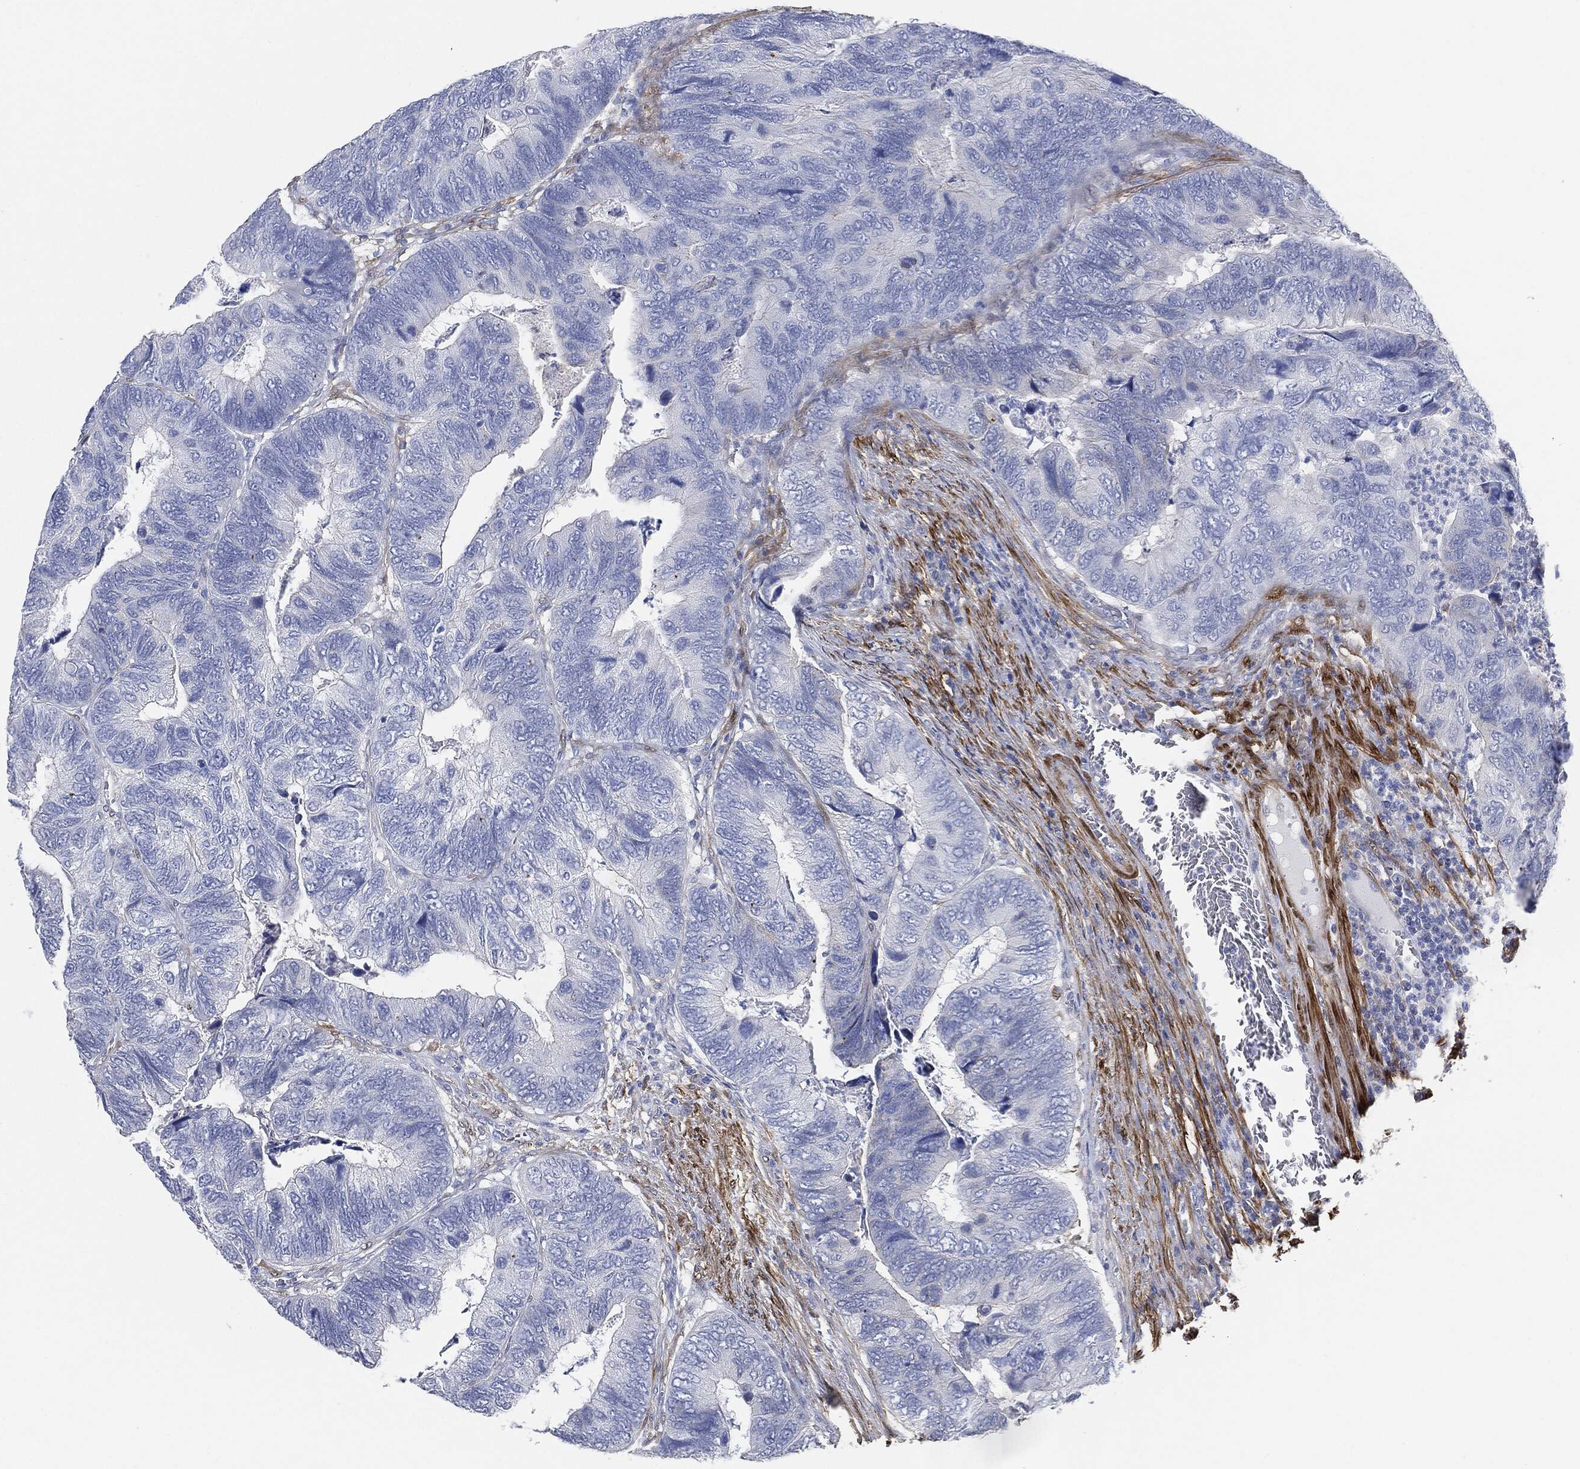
{"staining": {"intensity": "negative", "quantity": "none", "location": "none"}, "tissue": "colorectal cancer", "cell_type": "Tumor cells", "image_type": "cancer", "snomed": [{"axis": "morphology", "description": "Adenocarcinoma, NOS"}, {"axis": "topography", "description": "Colon"}], "caption": "Tumor cells are negative for protein expression in human adenocarcinoma (colorectal).", "gene": "TAGLN", "patient": {"sex": "female", "age": 67}}